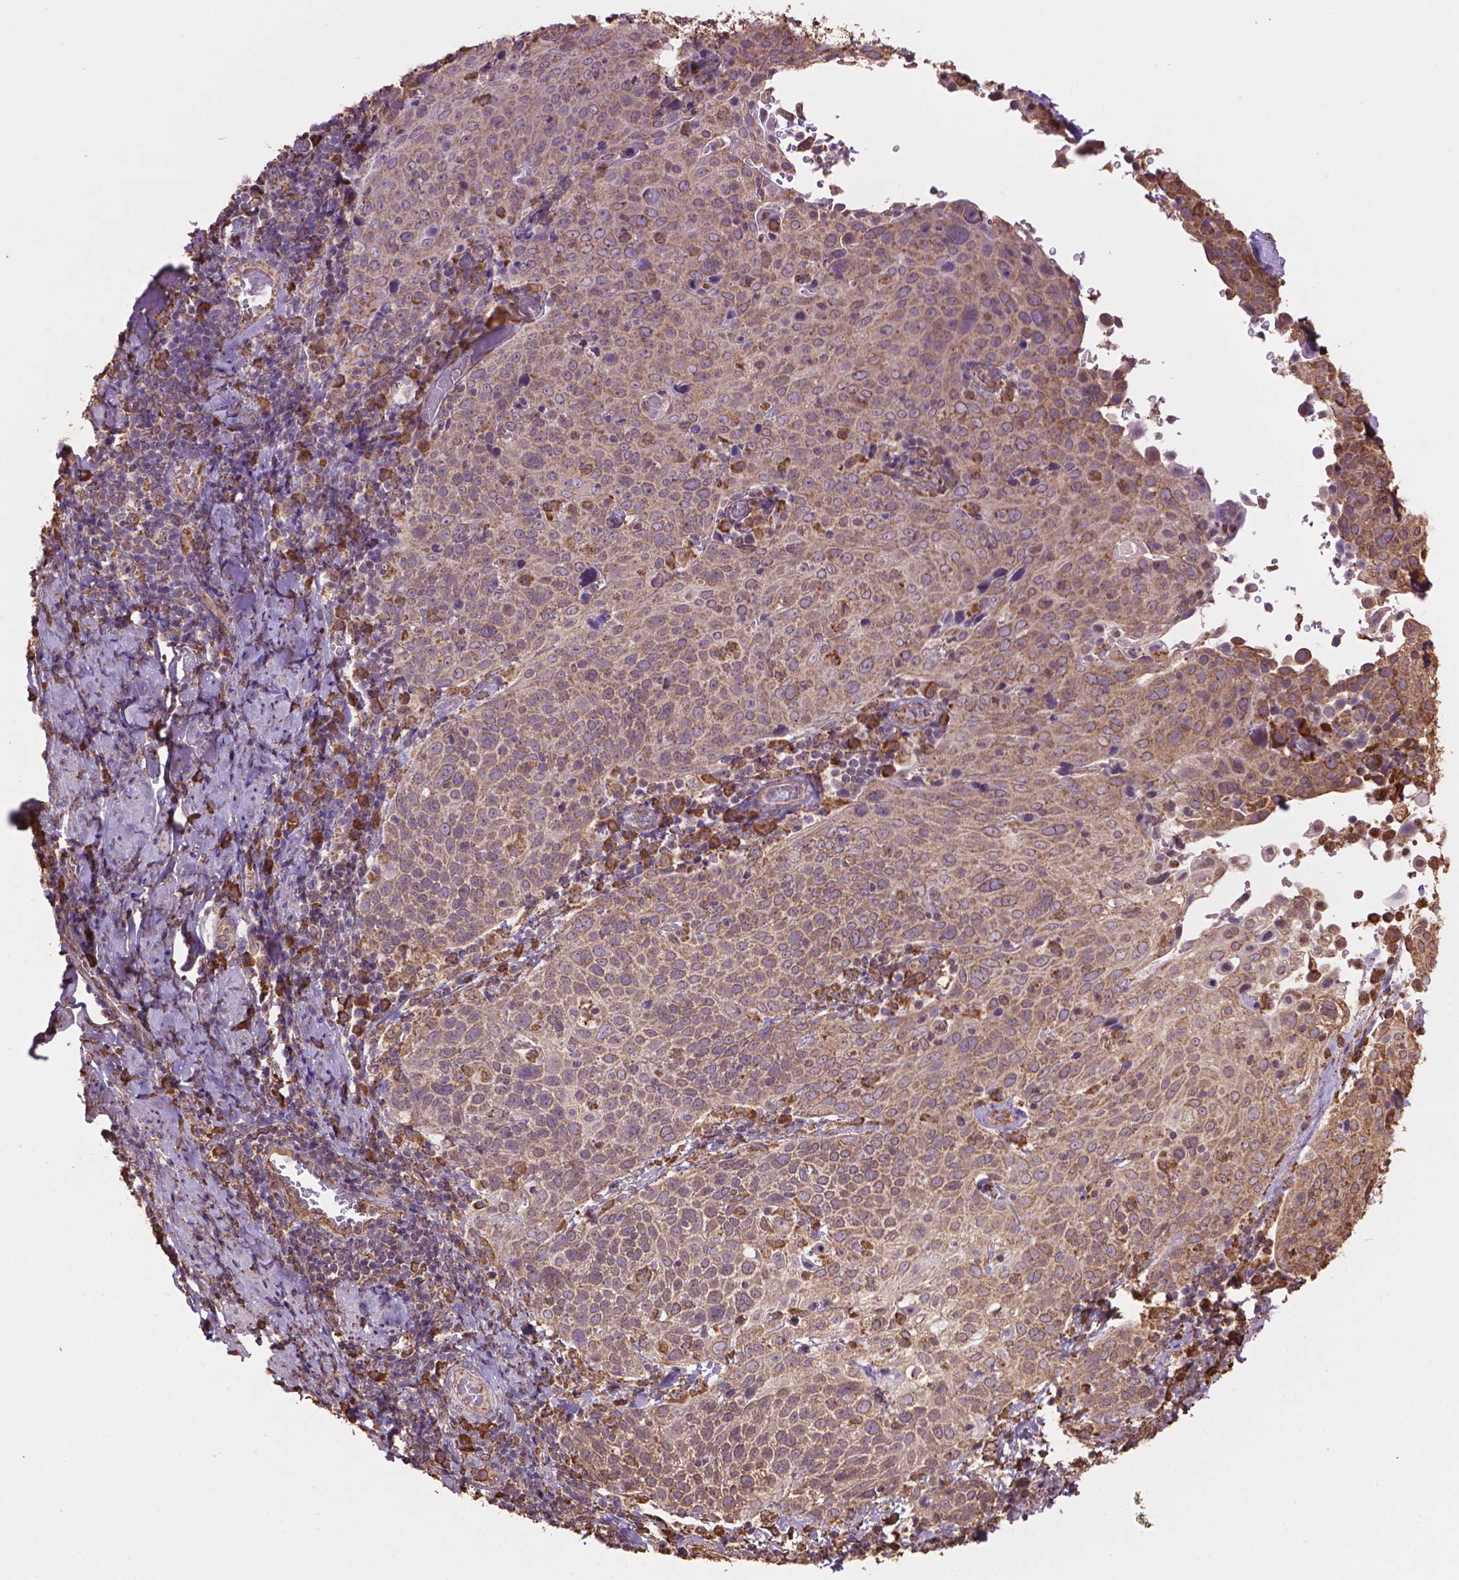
{"staining": {"intensity": "moderate", "quantity": ">75%", "location": "cytoplasmic/membranous"}, "tissue": "cervical cancer", "cell_type": "Tumor cells", "image_type": "cancer", "snomed": [{"axis": "morphology", "description": "Squamous cell carcinoma, NOS"}, {"axis": "topography", "description": "Cervix"}], "caption": "There is medium levels of moderate cytoplasmic/membranous staining in tumor cells of cervical cancer, as demonstrated by immunohistochemical staining (brown color).", "gene": "PPP2R5E", "patient": {"sex": "female", "age": 61}}